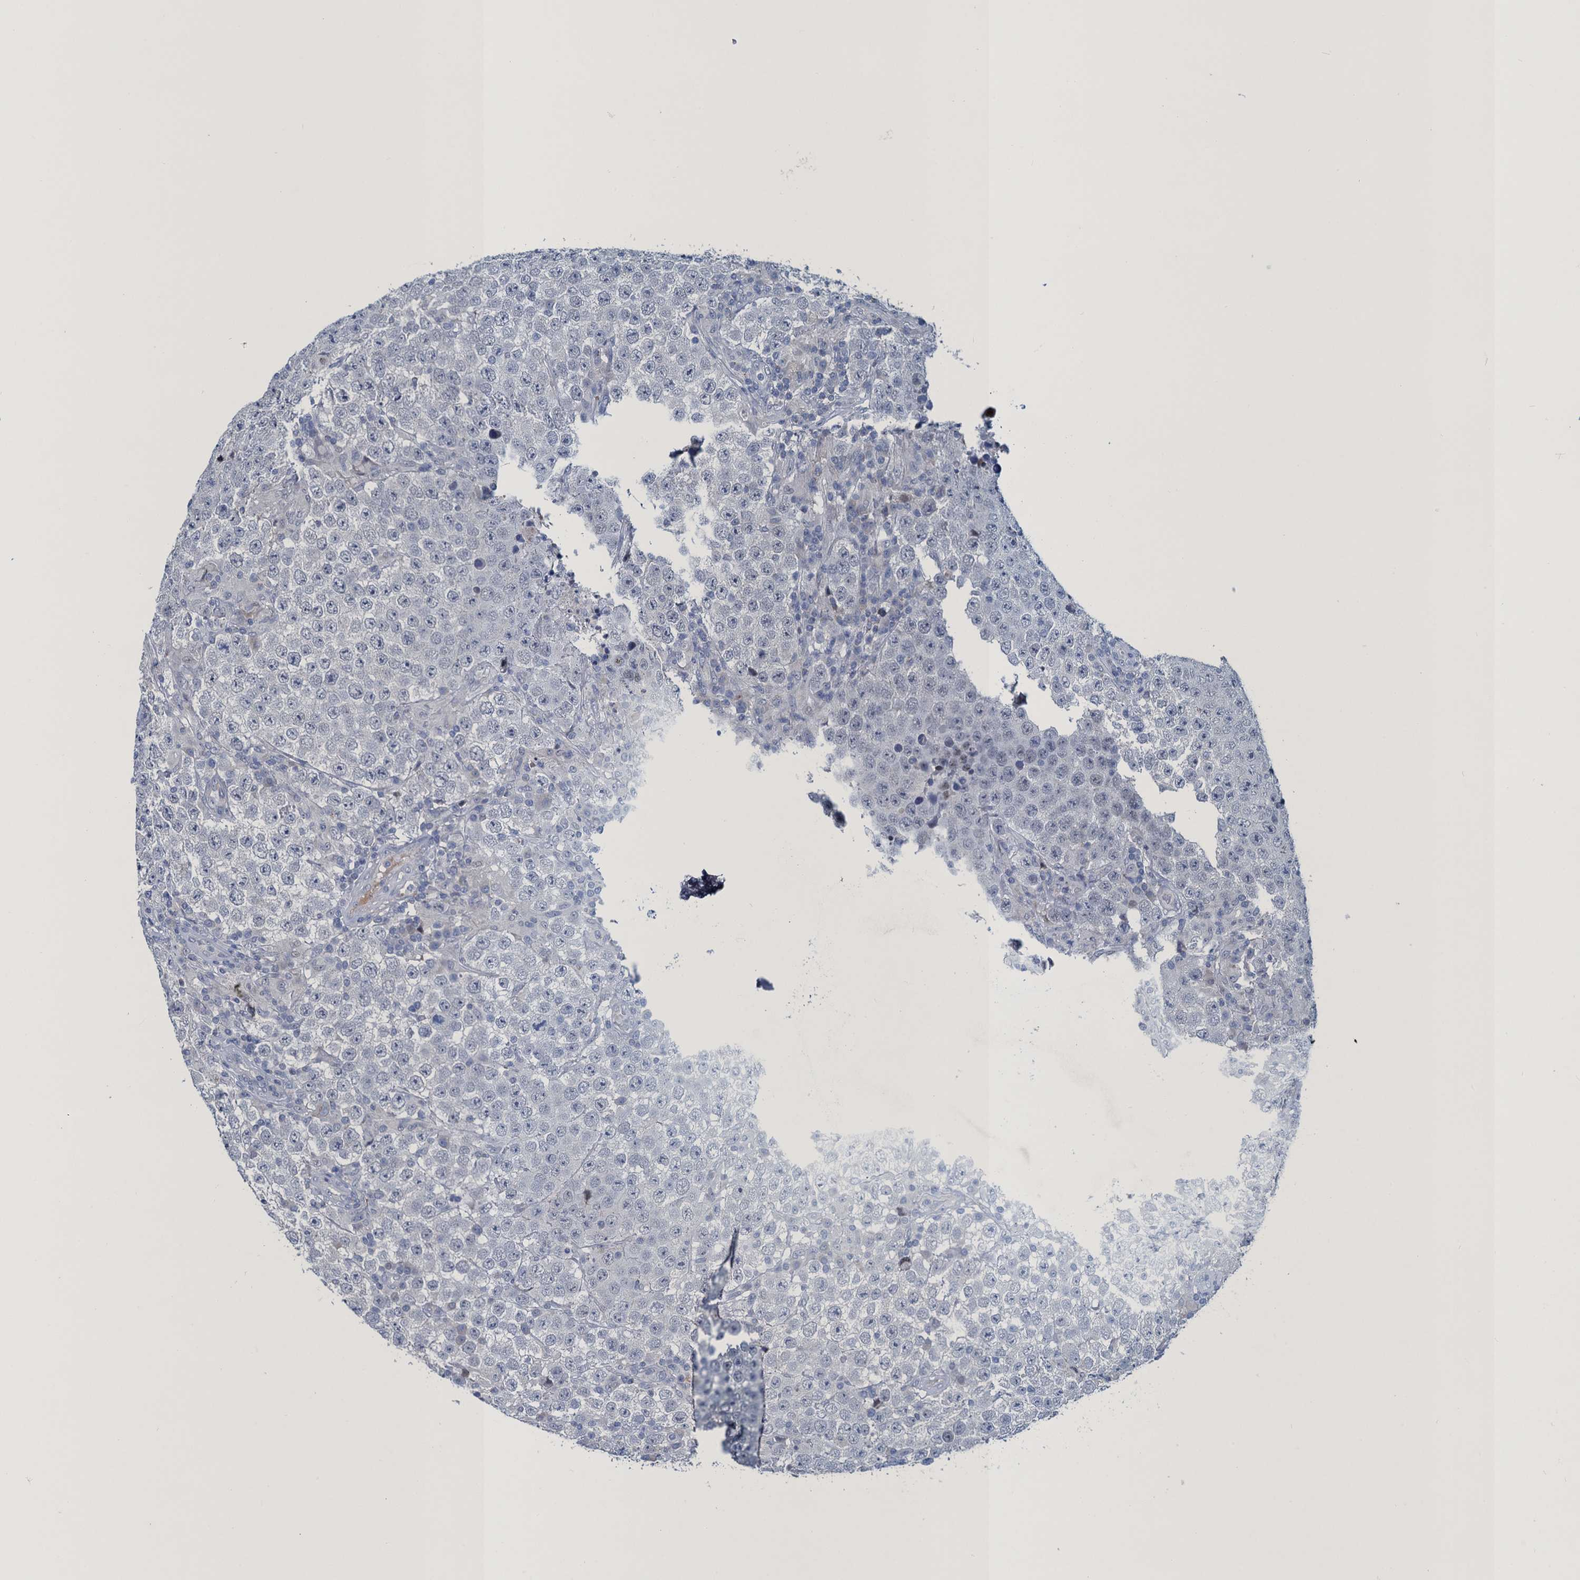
{"staining": {"intensity": "negative", "quantity": "none", "location": "none"}, "tissue": "testis cancer", "cell_type": "Tumor cells", "image_type": "cancer", "snomed": [{"axis": "morphology", "description": "Normal tissue, NOS"}, {"axis": "morphology", "description": "Urothelial carcinoma, High grade"}, {"axis": "morphology", "description": "Seminoma, NOS"}, {"axis": "morphology", "description": "Carcinoma, Embryonal, NOS"}, {"axis": "topography", "description": "Urinary bladder"}, {"axis": "topography", "description": "Testis"}], "caption": "DAB (3,3'-diaminobenzidine) immunohistochemical staining of seminoma (testis) shows no significant expression in tumor cells.", "gene": "ATOSA", "patient": {"sex": "male", "age": 41}}